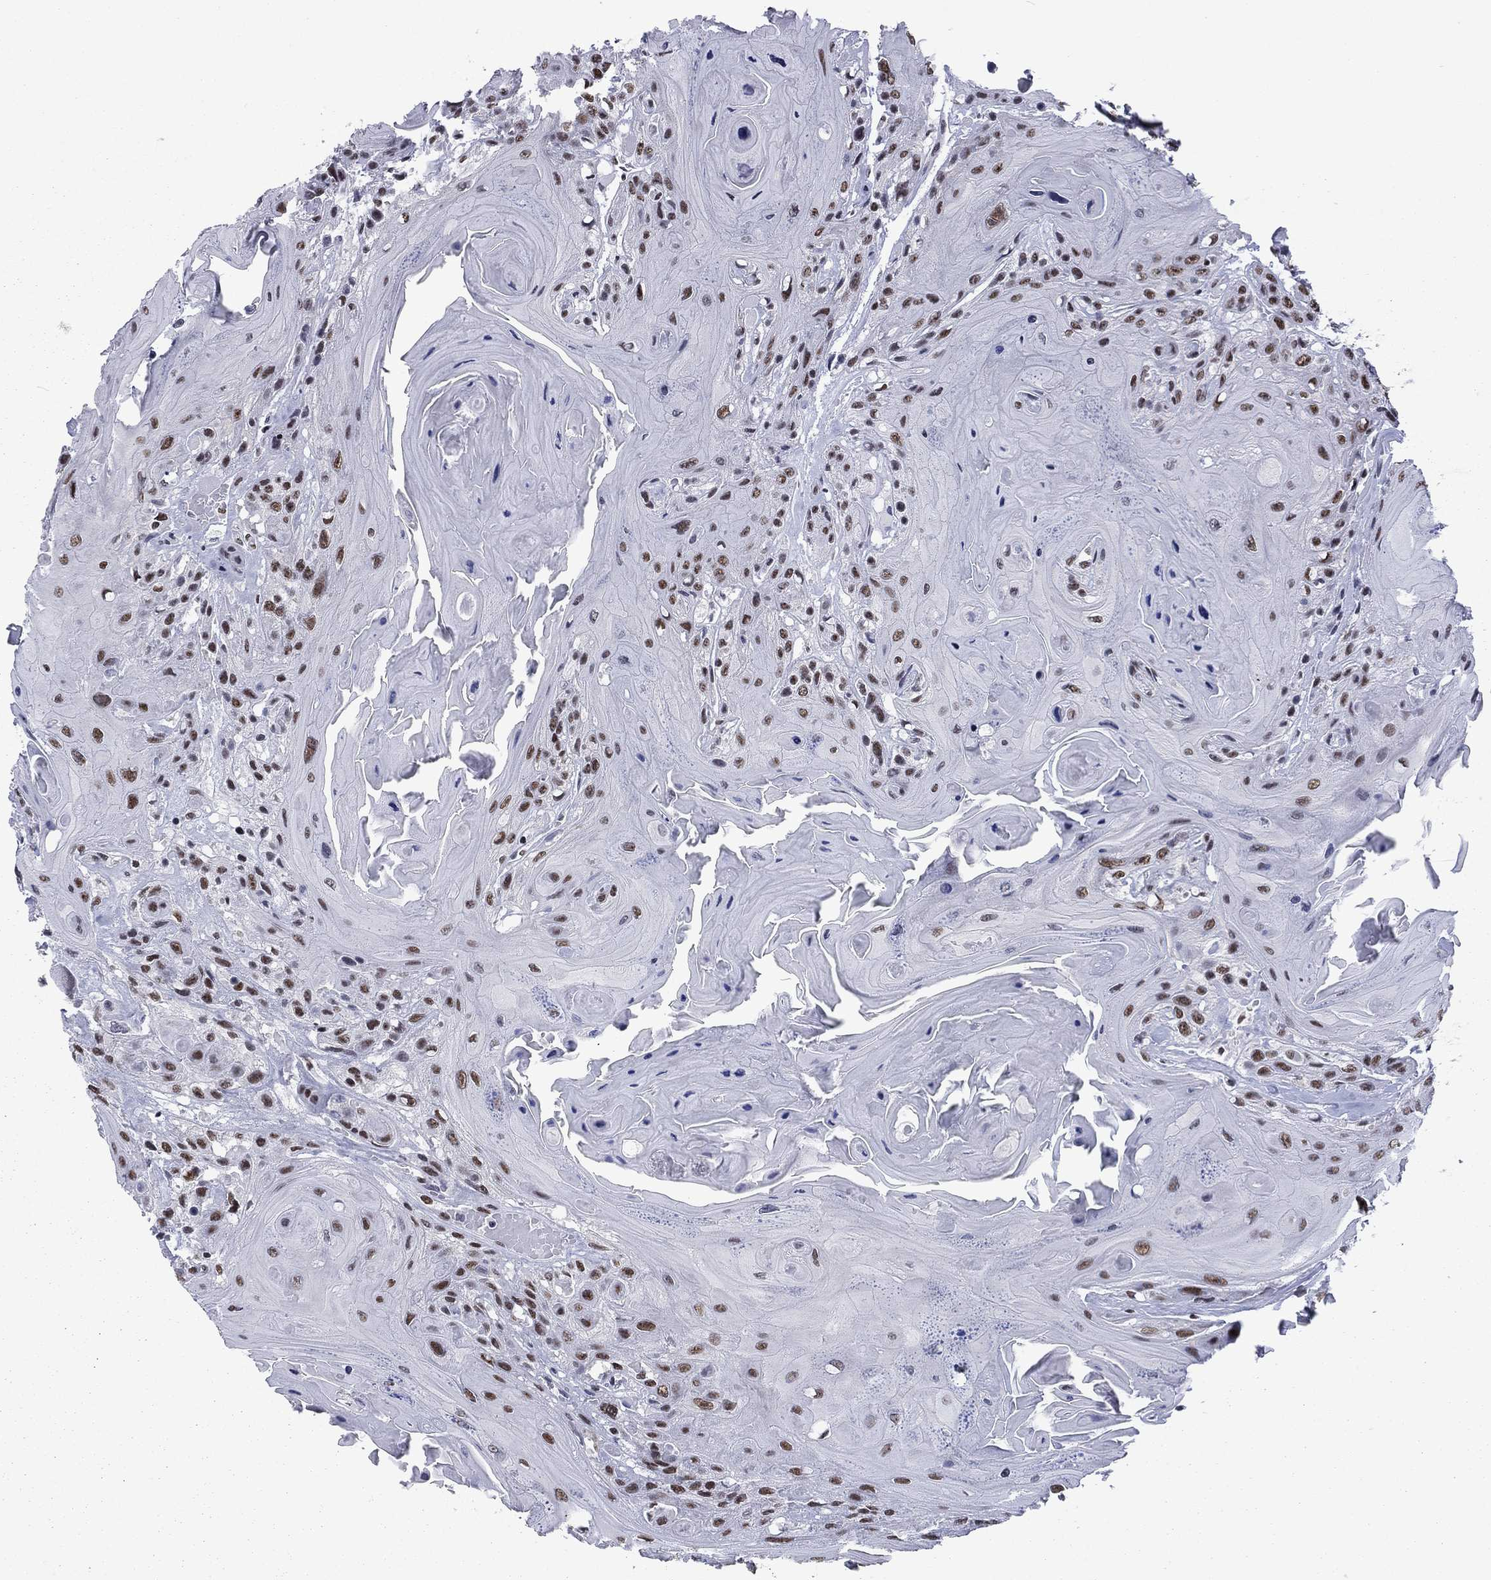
{"staining": {"intensity": "moderate", "quantity": ">75%", "location": "nuclear"}, "tissue": "head and neck cancer", "cell_type": "Tumor cells", "image_type": "cancer", "snomed": [{"axis": "morphology", "description": "Squamous cell carcinoma, NOS"}, {"axis": "topography", "description": "Head-Neck"}], "caption": "Squamous cell carcinoma (head and neck) tissue demonstrates moderate nuclear positivity in about >75% of tumor cells, visualized by immunohistochemistry.", "gene": "ETV5", "patient": {"sex": "female", "age": 59}}